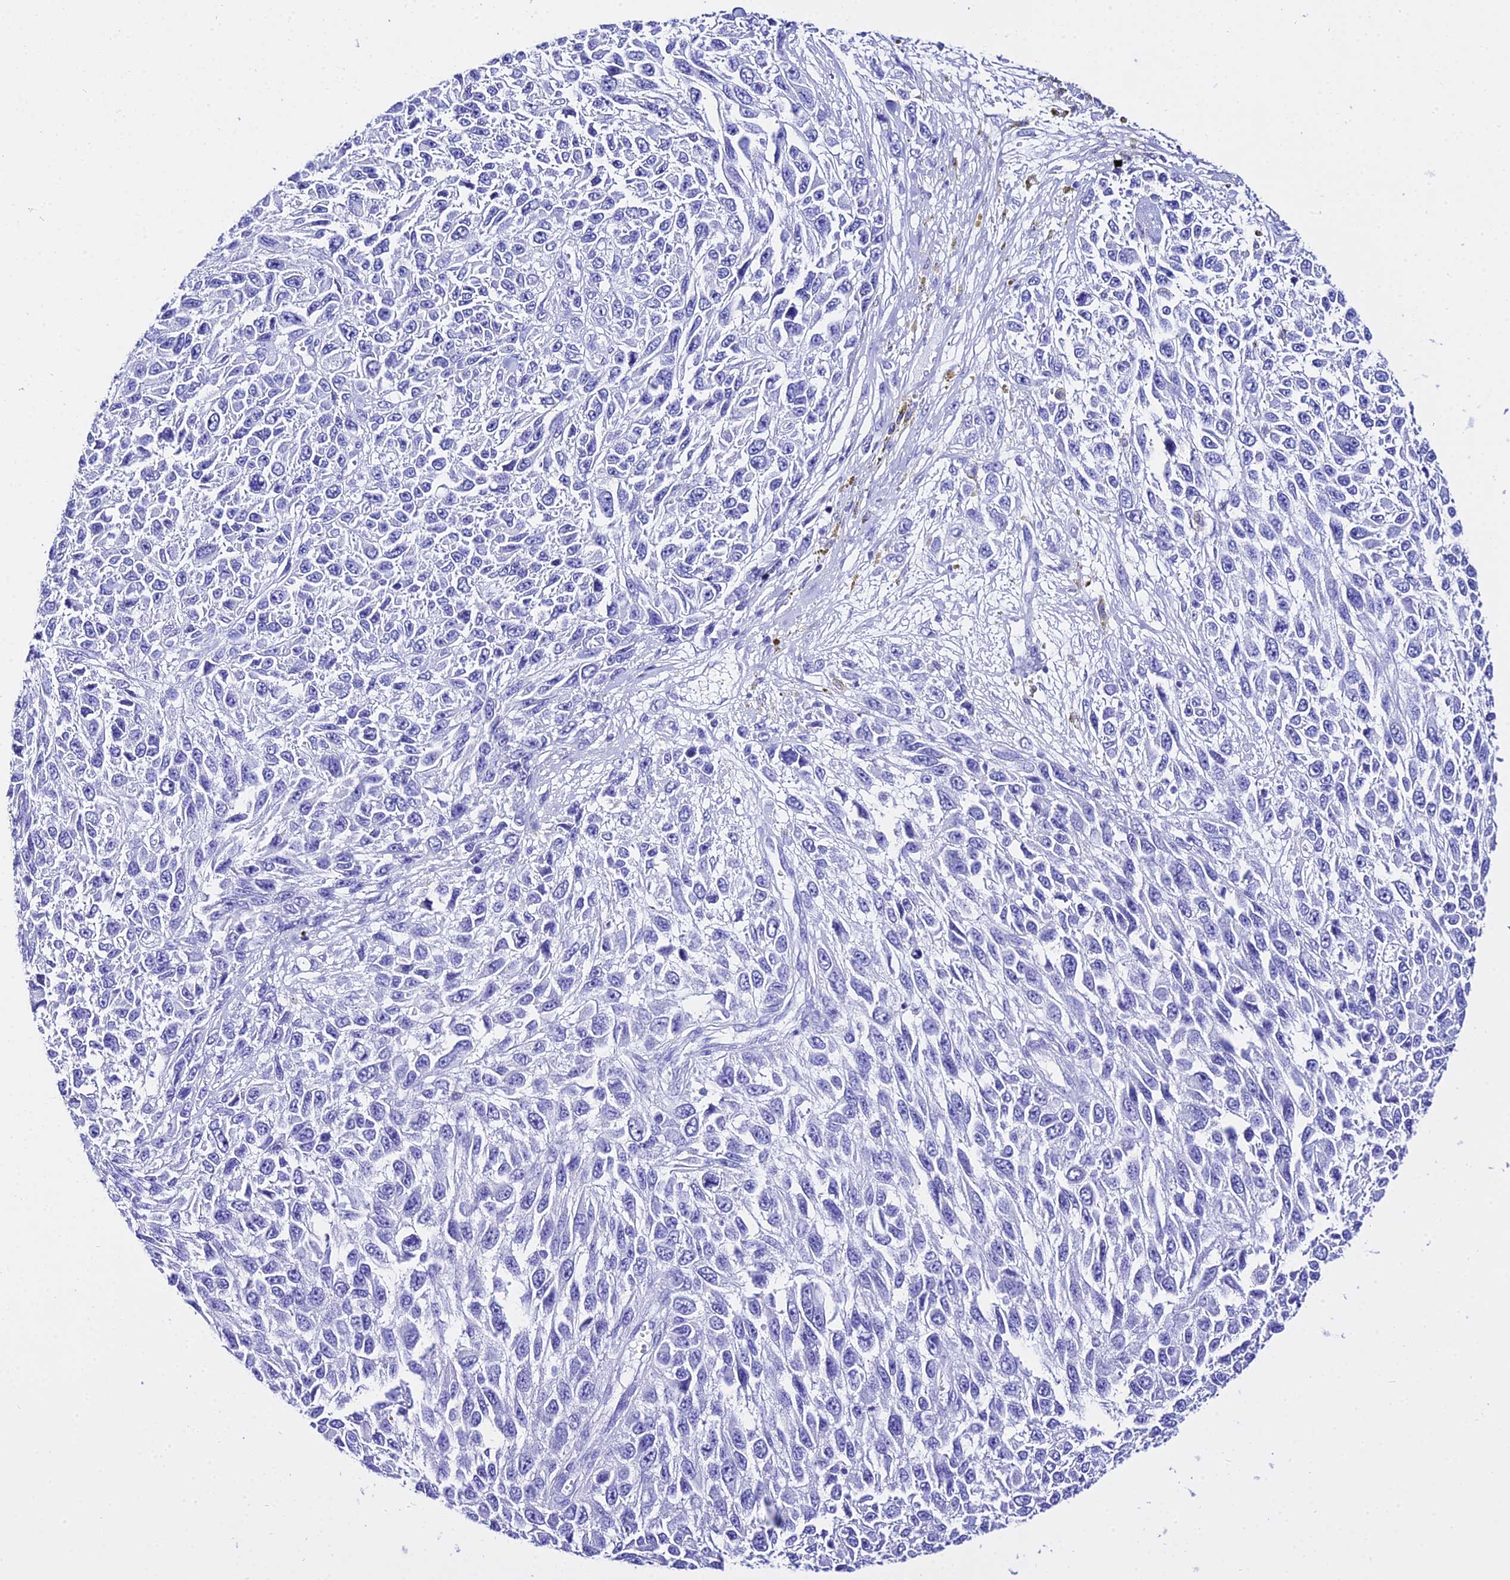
{"staining": {"intensity": "negative", "quantity": "none", "location": "none"}, "tissue": "melanoma", "cell_type": "Tumor cells", "image_type": "cancer", "snomed": [{"axis": "morphology", "description": "Malignant melanoma, NOS"}, {"axis": "topography", "description": "Skin"}], "caption": "Histopathology image shows no significant protein positivity in tumor cells of malignant melanoma. (IHC, brightfield microscopy, high magnification).", "gene": "TRMT44", "patient": {"sex": "female", "age": 96}}